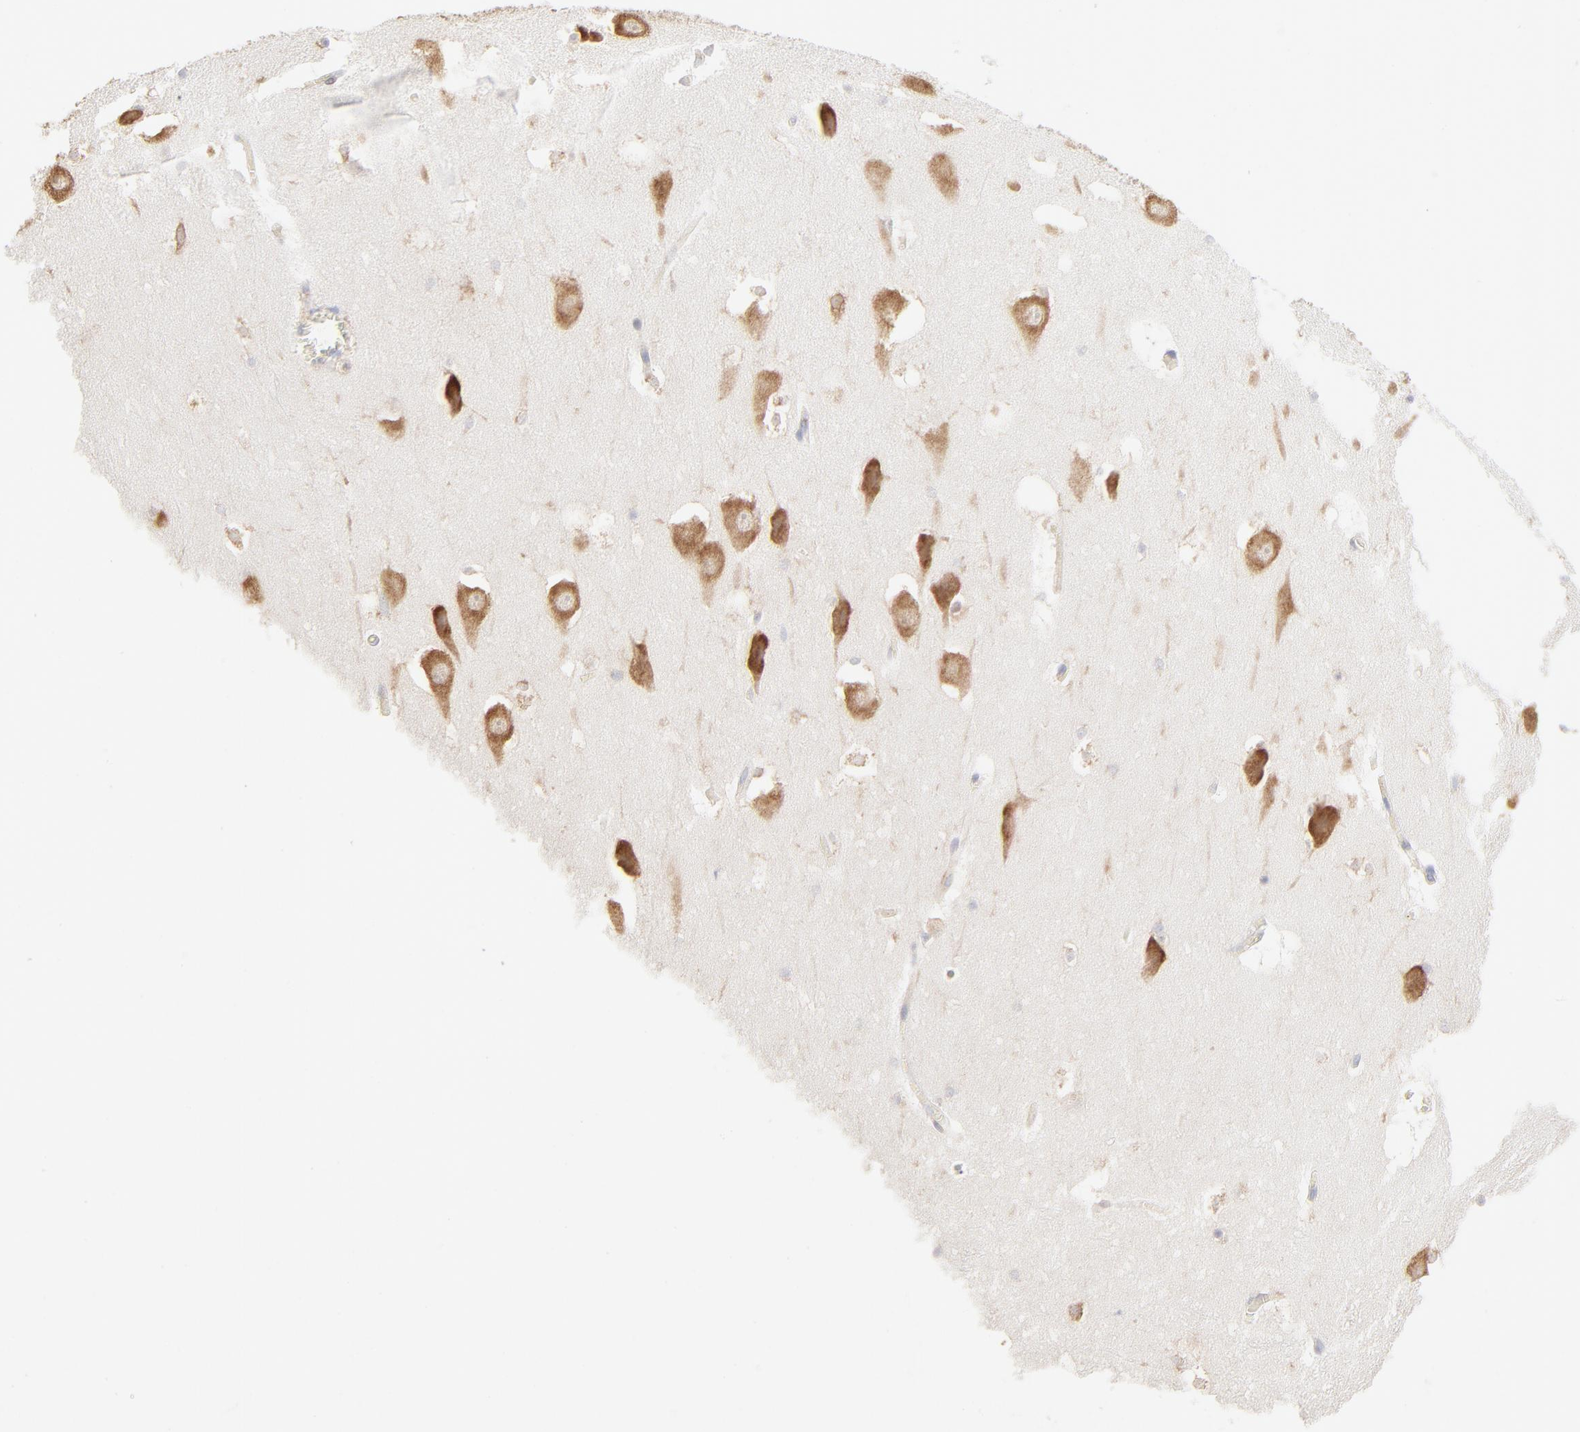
{"staining": {"intensity": "weak", "quantity": "<25%", "location": "cytoplasmic/membranous"}, "tissue": "hippocampus", "cell_type": "Glial cells", "image_type": "normal", "snomed": [{"axis": "morphology", "description": "Normal tissue, NOS"}, {"axis": "topography", "description": "Hippocampus"}], "caption": "IHC image of normal hippocampus: human hippocampus stained with DAB (3,3'-diaminobenzidine) shows no significant protein staining in glial cells.", "gene": "RPS21", "patient": {"sex": "male", "age": 45}}